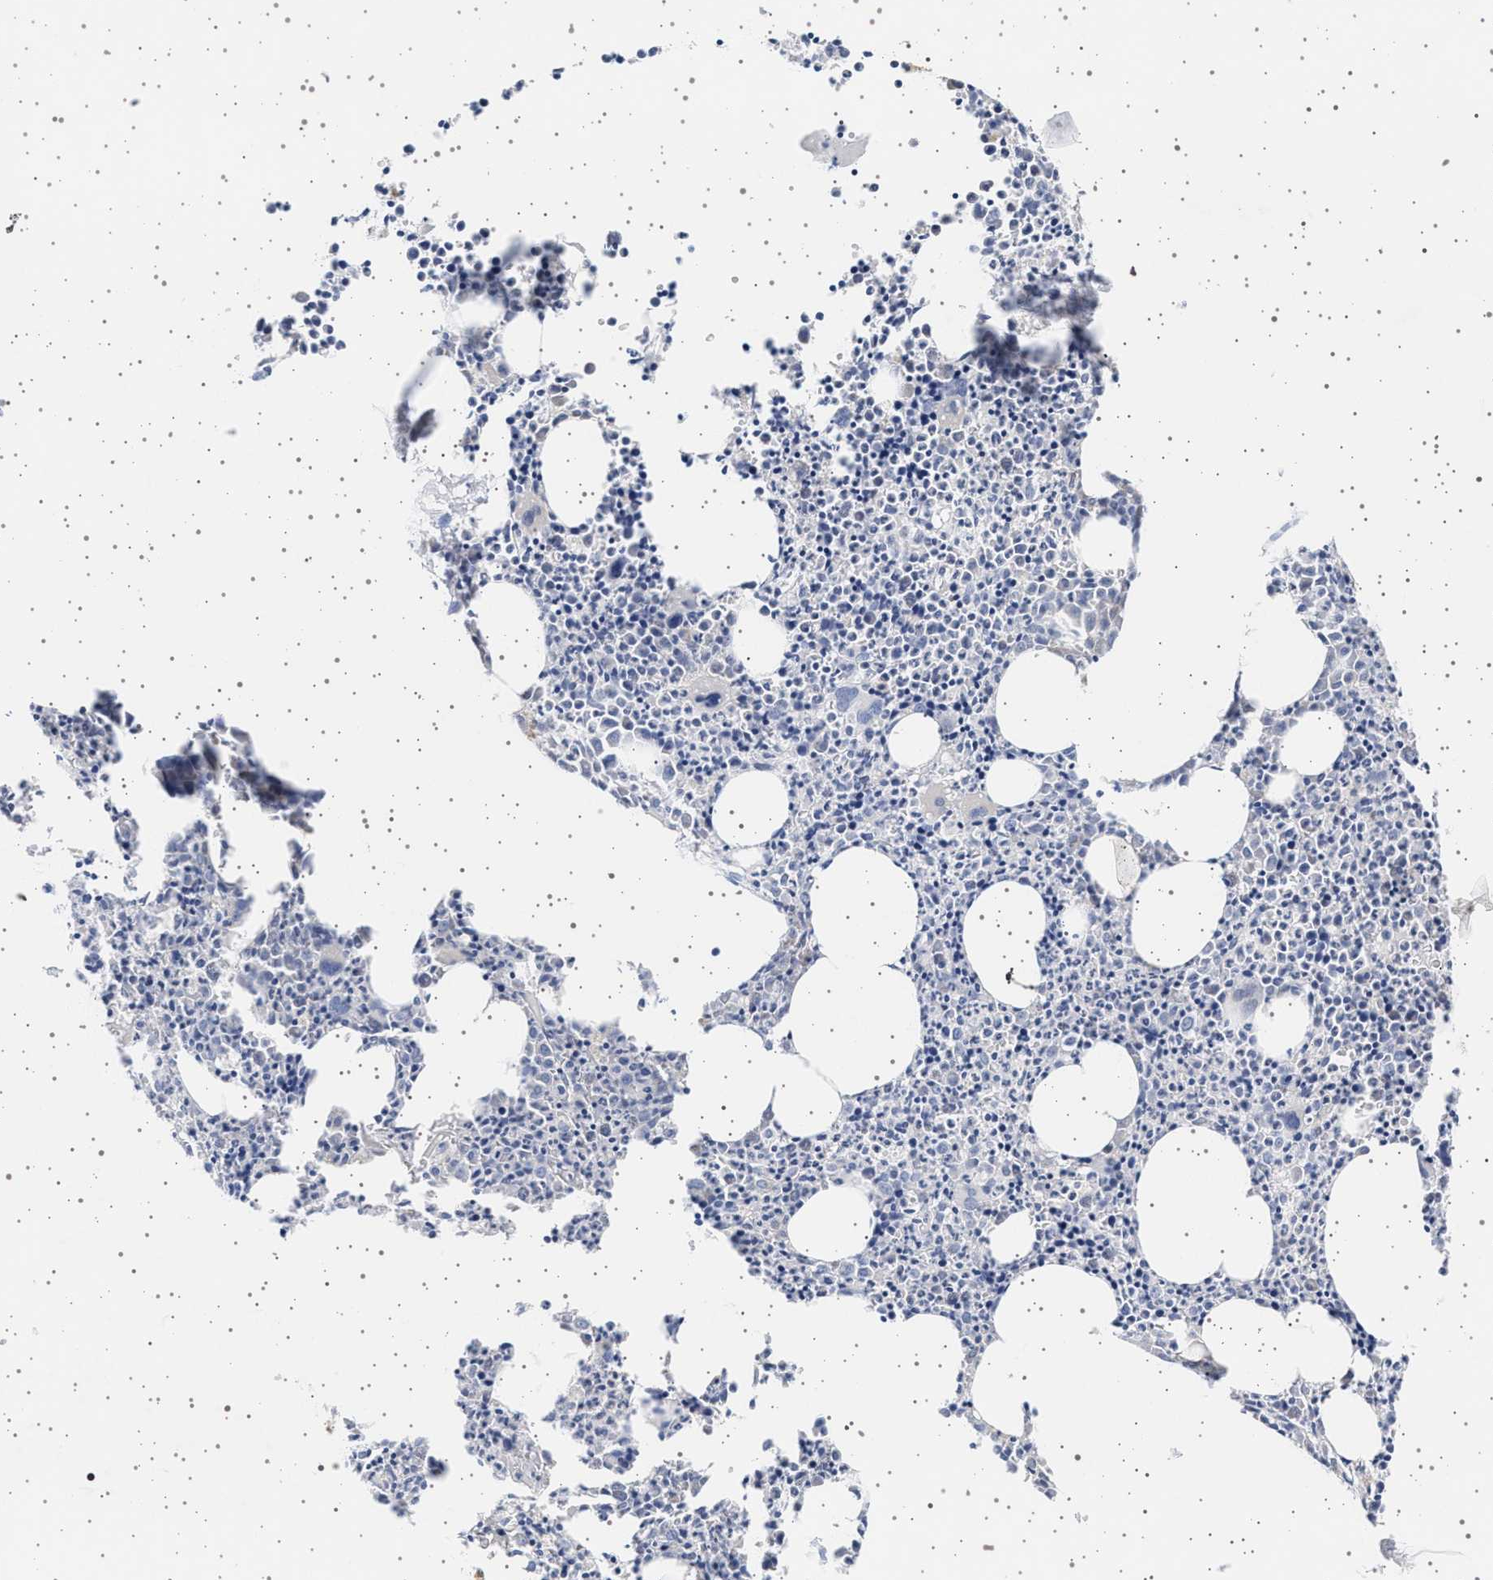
{"staining": {"intensity": "negative", "quantity": "none", "location": "none"}, "tissue": "bone marrow", "cell_type": "Hematopoietic cells", "image_type": "normal", "snomed": [{"axis": "morphology", "description": "Normal tissue, NOS"}, {"axis": "morphology", "description": "Inflammation, NOS"}, {"axis": "topography", "description": "Bone marrow"}], "caption": "Immunohistochemical staining of unremarkable bone marrow demonstrates no significant expression in hematopoietic cells. (DAB (3,3'-diaminobenzidine) immunohistochemistry (IHC) with hematoxylin counter stain).", "gene": "TRMT10B", "patient": {"sex": "male", "age": 31}}